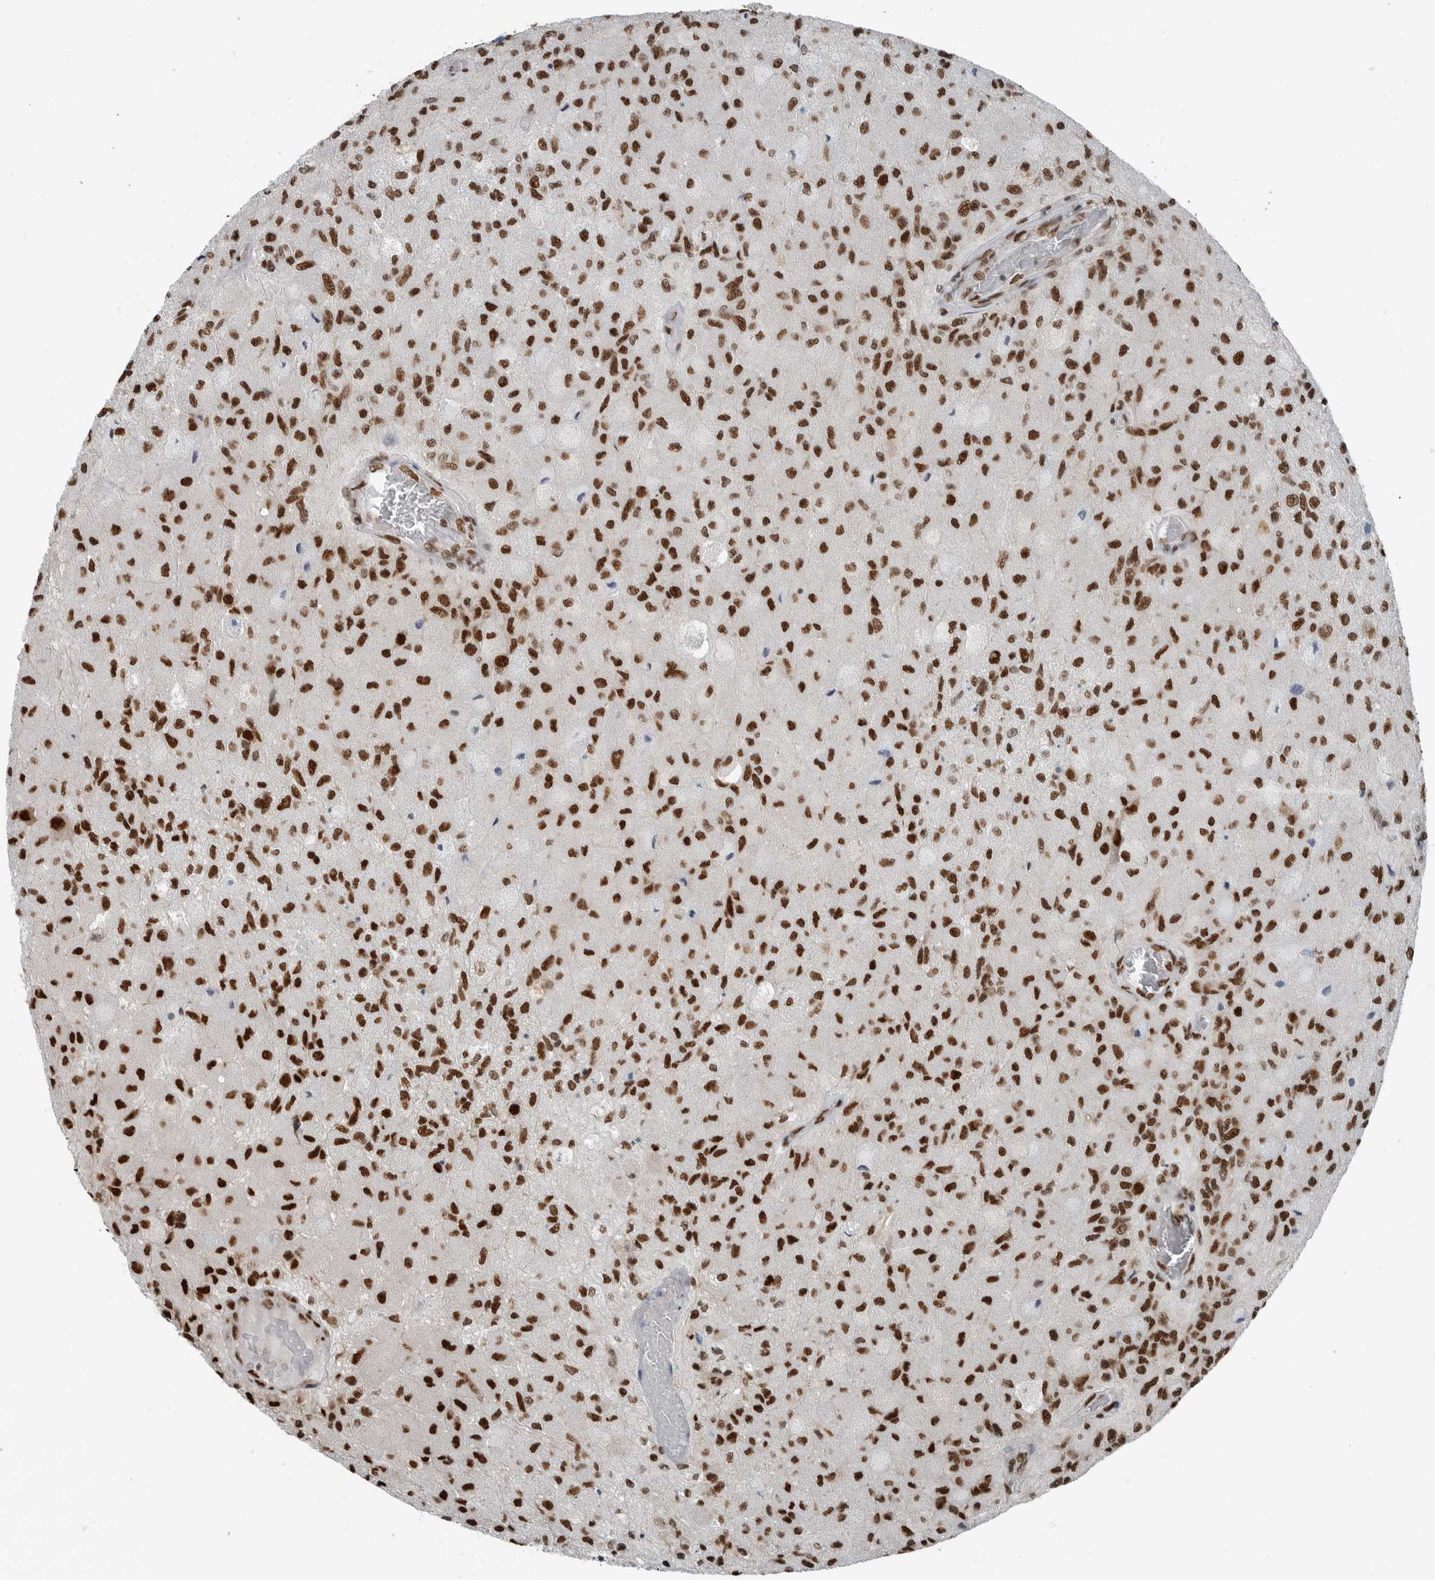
{"staining": {"intensity": "strong", "quantity": ">75%", "location": "nuclear"}, "tissue": "glioma", "cell_type": "Tumor cells", "image_type": "cancer", "snomed": [{"axis": "morphology", "description": "Normal tissue, NOS"}, {"axis": "morphology", "description": "Glioma, malignant, High grade"}, {"axis": "topography", "description": "Cerebral cortex"}], "caption": "An image of high-grade glioma (malignant) stained for a protein exhibits strong nuclear brown staining in tumor cells. (DAB (3,3'-diaminobenzidine) = brown stain, brightfield microscopy at high magnification).", "gene": "BLZF1", "patient": {"sex": "male", "age": 77}}